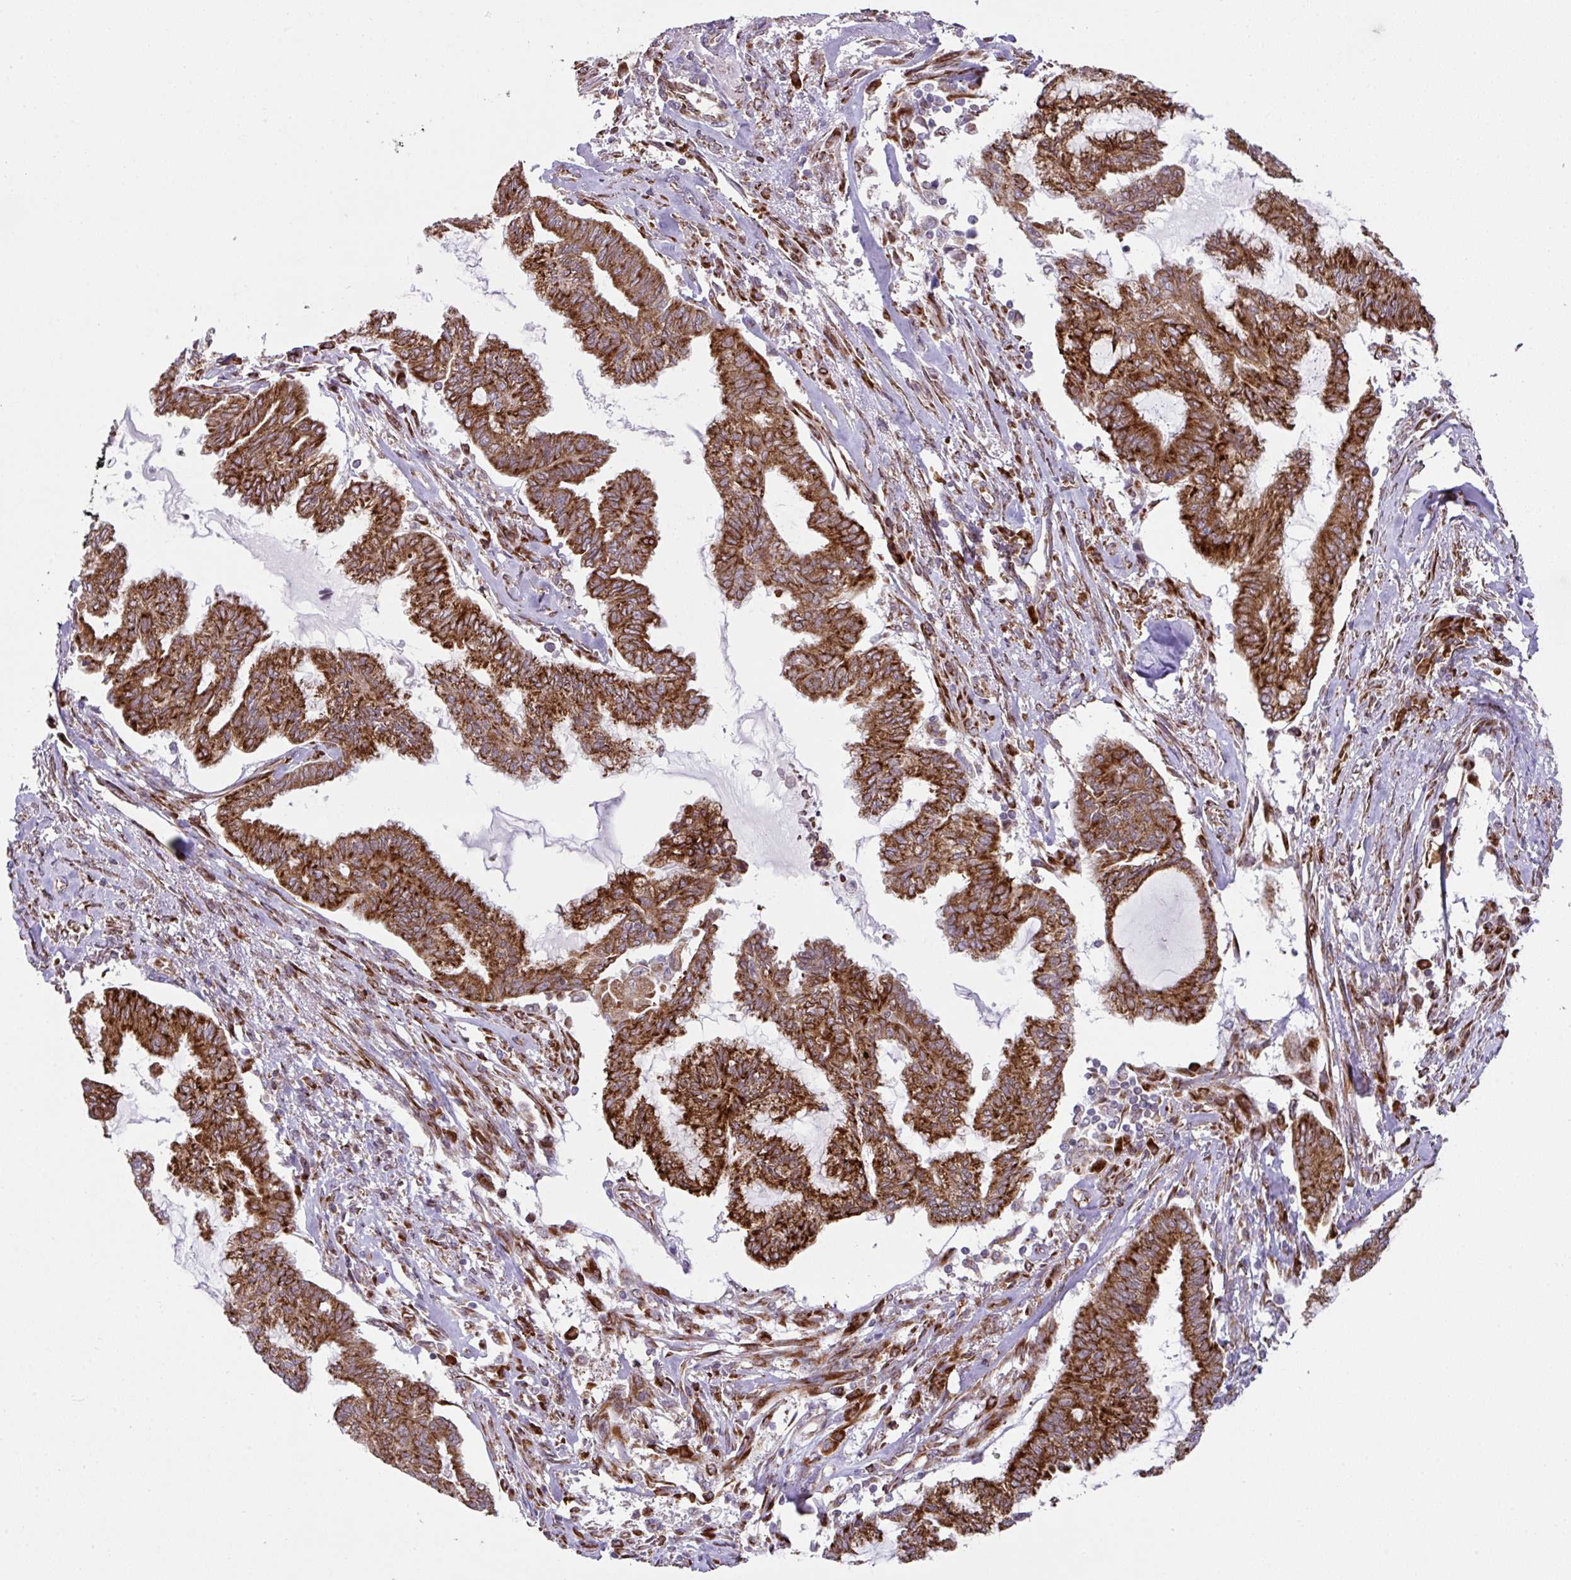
{"staining": {"intensity": "strong", "quantity": ">75%", "location": "cytoplasmic/membranous"}, "tissue": "endometrial cancer", "cell_type": "Tumor cells", "image_type": "cancer", "snomed": [{"axis": "morphology", "description": "Adenocarcinoma, NOS"}, {"axis": "topography", "description": "Endometrium"}], "caption": "Immunohistochemistry (DAB) staining of adenocarcinoma (endometrial) exhibits strong cytoplasmic/membranous protein expression in approximately >75% of tumor cells.", "gene": "SLC39A7", "patient": {"sex": "female", "age": 86}}